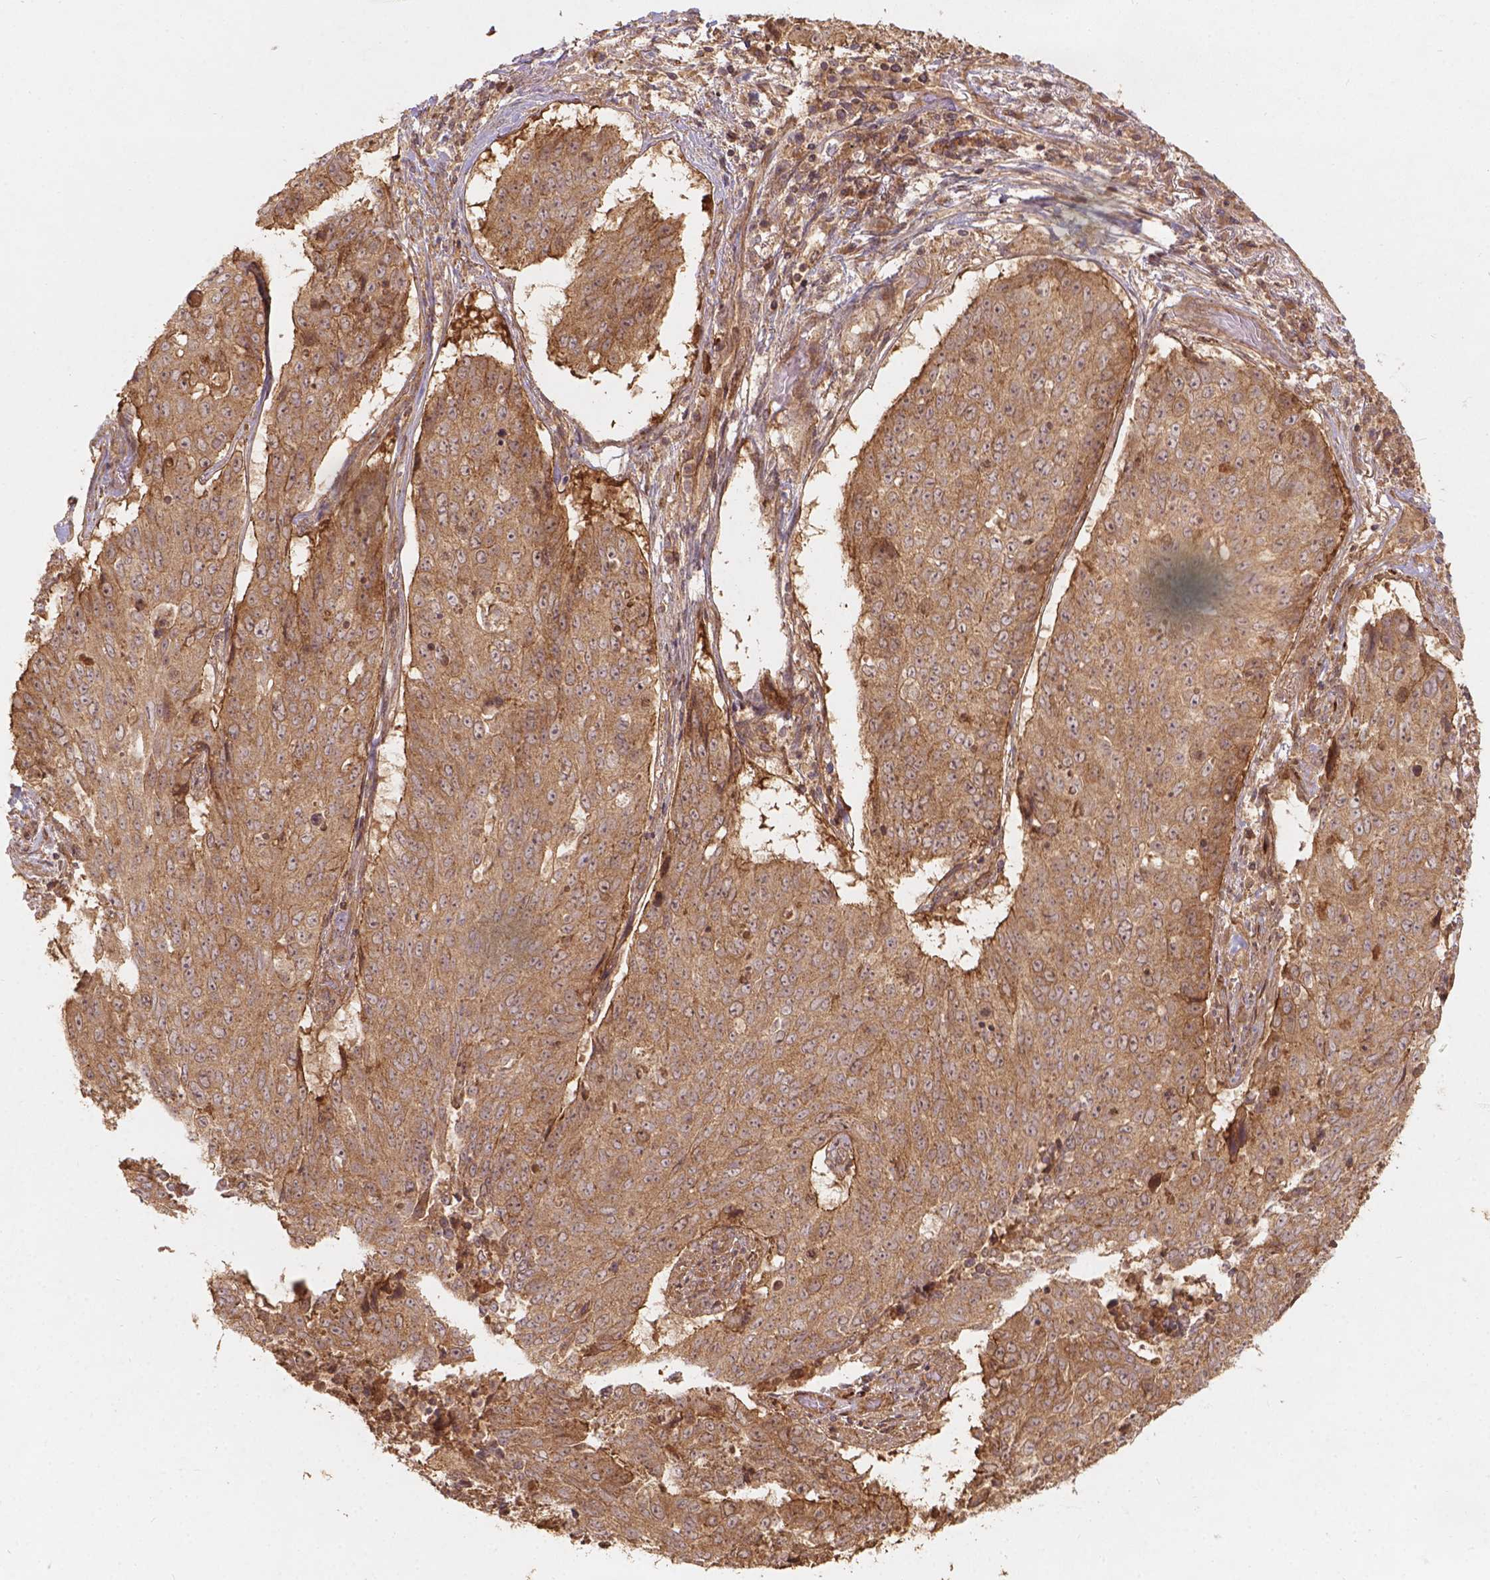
{"staining": {"intensity": "moderate", "quantity": ">75%", "location": "cytoplasmic/membranous"}, "tissue": "lung cancer", "cell_type": "Tumor cells", "image_type": "cancer", "snomed": [{"axis": "morphology", "description": "Normal tissue, NOS"}, {"axis": "morphology", "description": "Squamous cell carcinoma, NOS"}, {"axis": "topography", "description": "Bronchus"}, {"axis": "topography", "description": "Lung"}], "caption": "Immunohistochemical staining of human lung cancer shows medium levels of moderate cytoplasmic/membranous protein expression in about >75% of tumor cells.", "gene": "XPR1", "patient": {"sex": "male", "age": 64}}